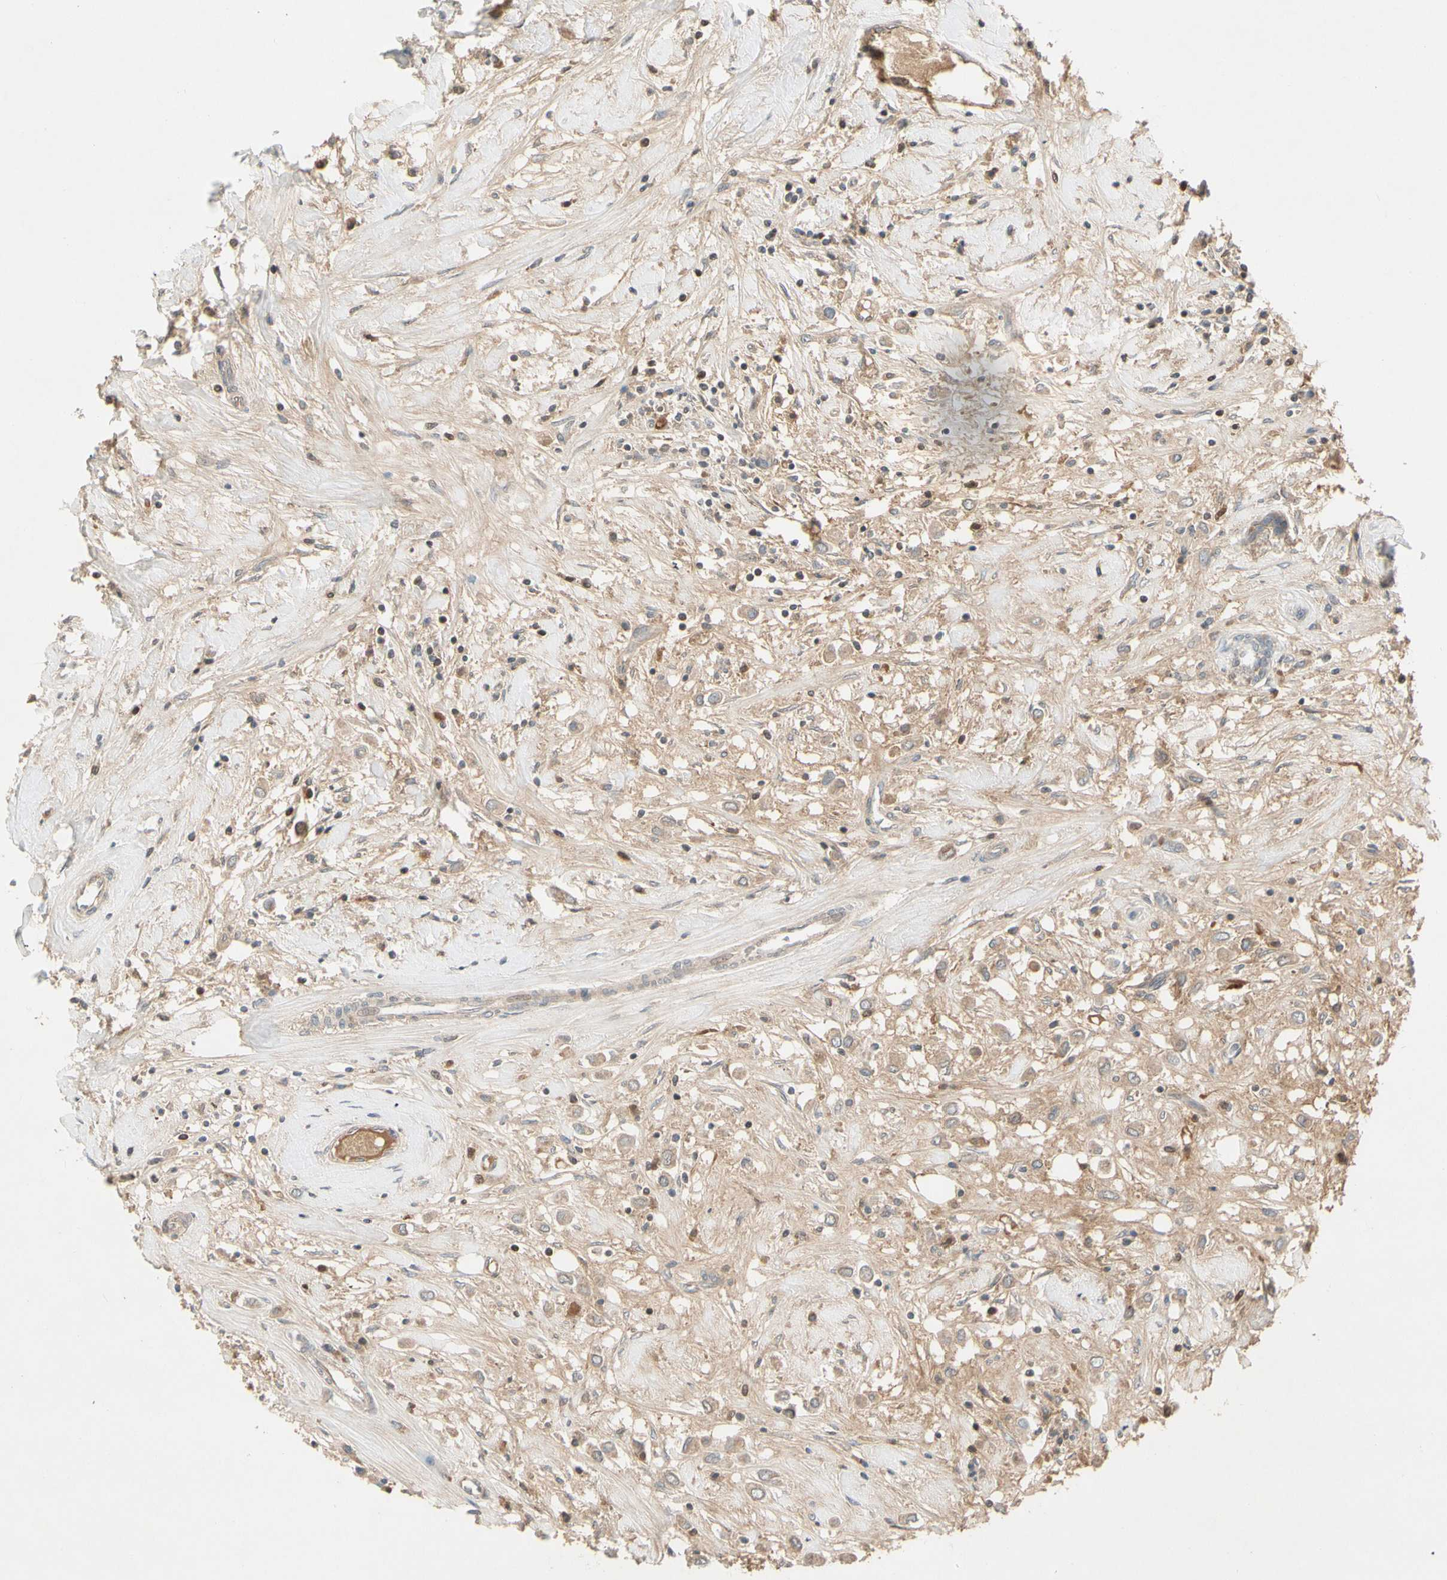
{"staining": {"intensity": "moderate", "quantity": ">75%", "location": "cytoplasmic/membranous"}, "tissue": "breast cancer", "cell_type": "Tumor cells", "image_type": "cancer", "snomed": [{"axis": "morphology", "description": "Duct carcinoma"}, {"axis": "topography", "description": "Breast"}], "caption": "Moderate cytoplasmic/membranous protein positivity is seen in about >75% of tumor cells in breast cancer (invasive ductal carcinoma).", "gene": "ICAM5", "patient": {"sex": "female", "age": 61}}